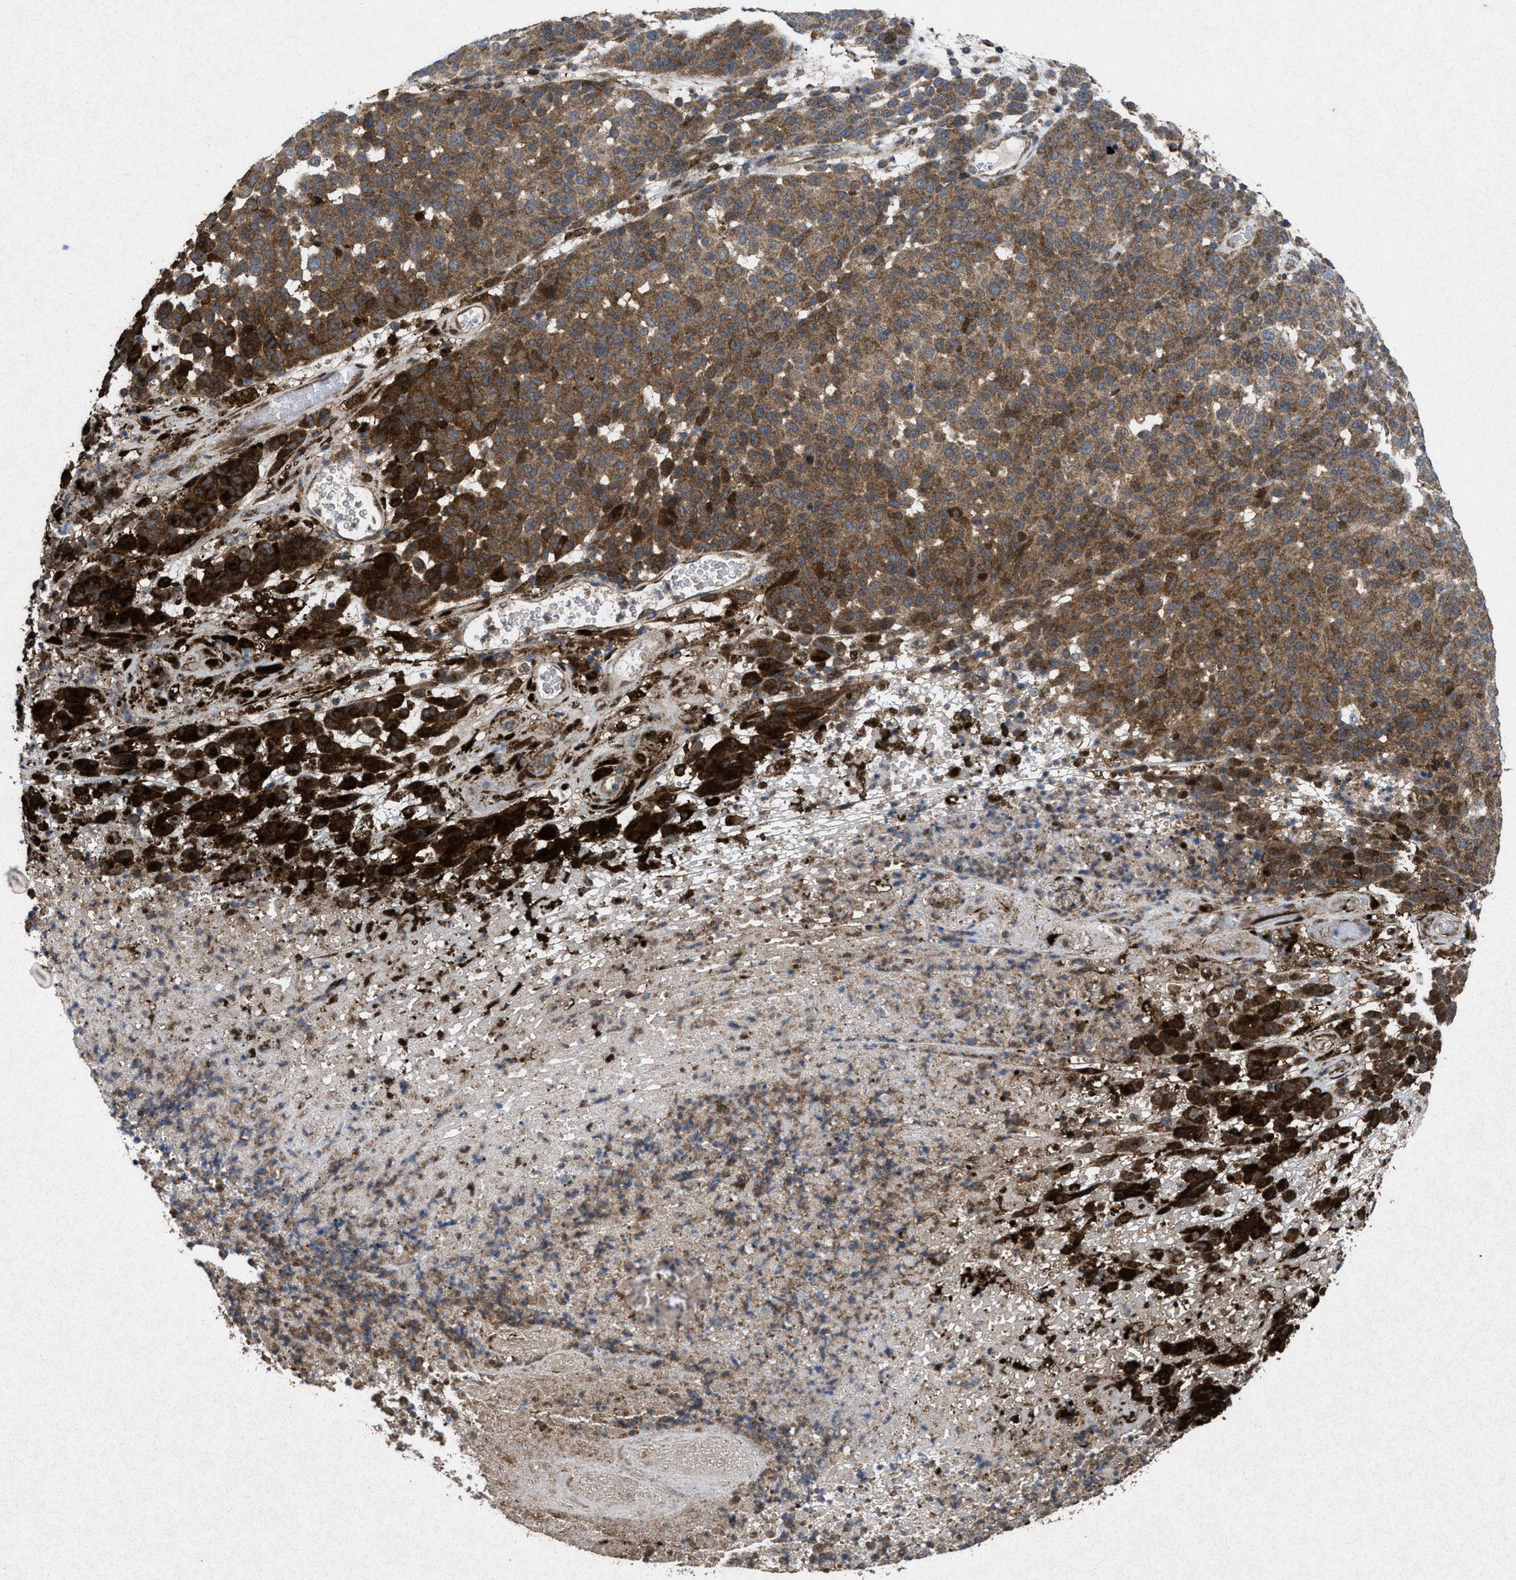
{"staining": {"intensity": "moderate", "quantity": ">75%", "location": "cytoplasmic/membranous"}, "tissue": "melanoma", "cell_type": "Tumor cells", "image_type": "cancer", "snomed": [{"axis": "morphology", "description": "Malignant melanoma, NOS"}, {"axis": "topography", "description": "Skin"}], "caption": "The image reveals immunohistochemical staining of melanoma. There is moderate cytoplasmic/membranous staining is seen in about >75% of tumor cells.", "gene": "MSI2", "patient": {"sex": "male", "age": 59}}